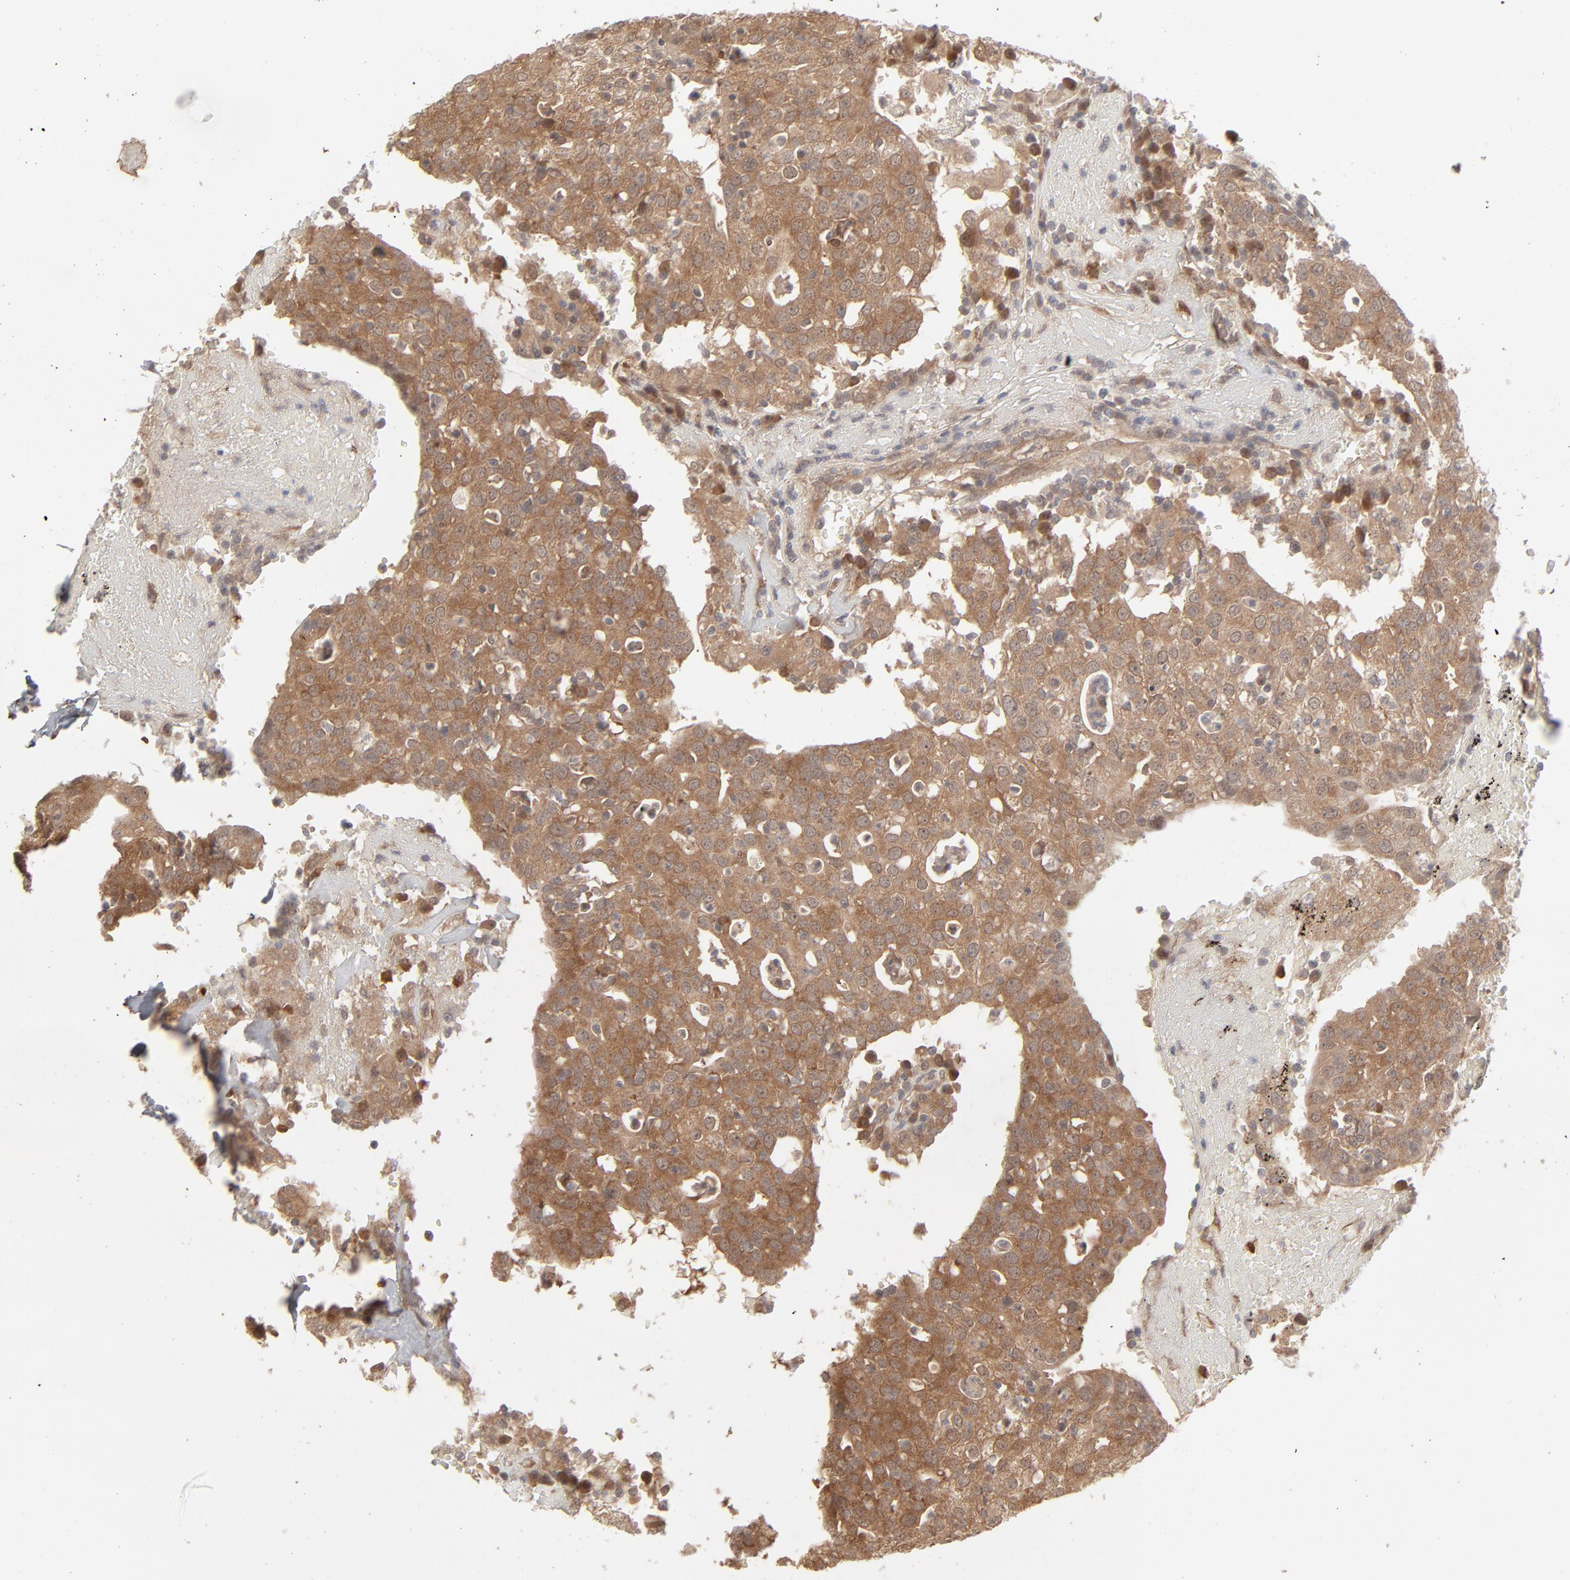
{"staining": {"intensity": "moderate", "quantity": ">75%", "location": "cytoplasmic/membranous"}, "tissue": "head and neck cancer", "cell_type": "Tumor cells", "image_type": "cancer", "snomed": [{"axis": "morphology", "description": "Adenocarcinoma, NOS"}, {"axis": "topography", "description": "Salivary gland"}, {"axis": "topography", "description": "Head-Neck"}], "caption": "Immunohistochemistry (IHC) of adenocarcinoma (head and neck) displays medium levels of moderate cytoplasmic/membranous positivity in about >75% of tumor cells. (DAB IHC with brightfield microscopy, high magnification).", "gene": "SCFD1", "patient": {"sex": "female", "age": 65}}